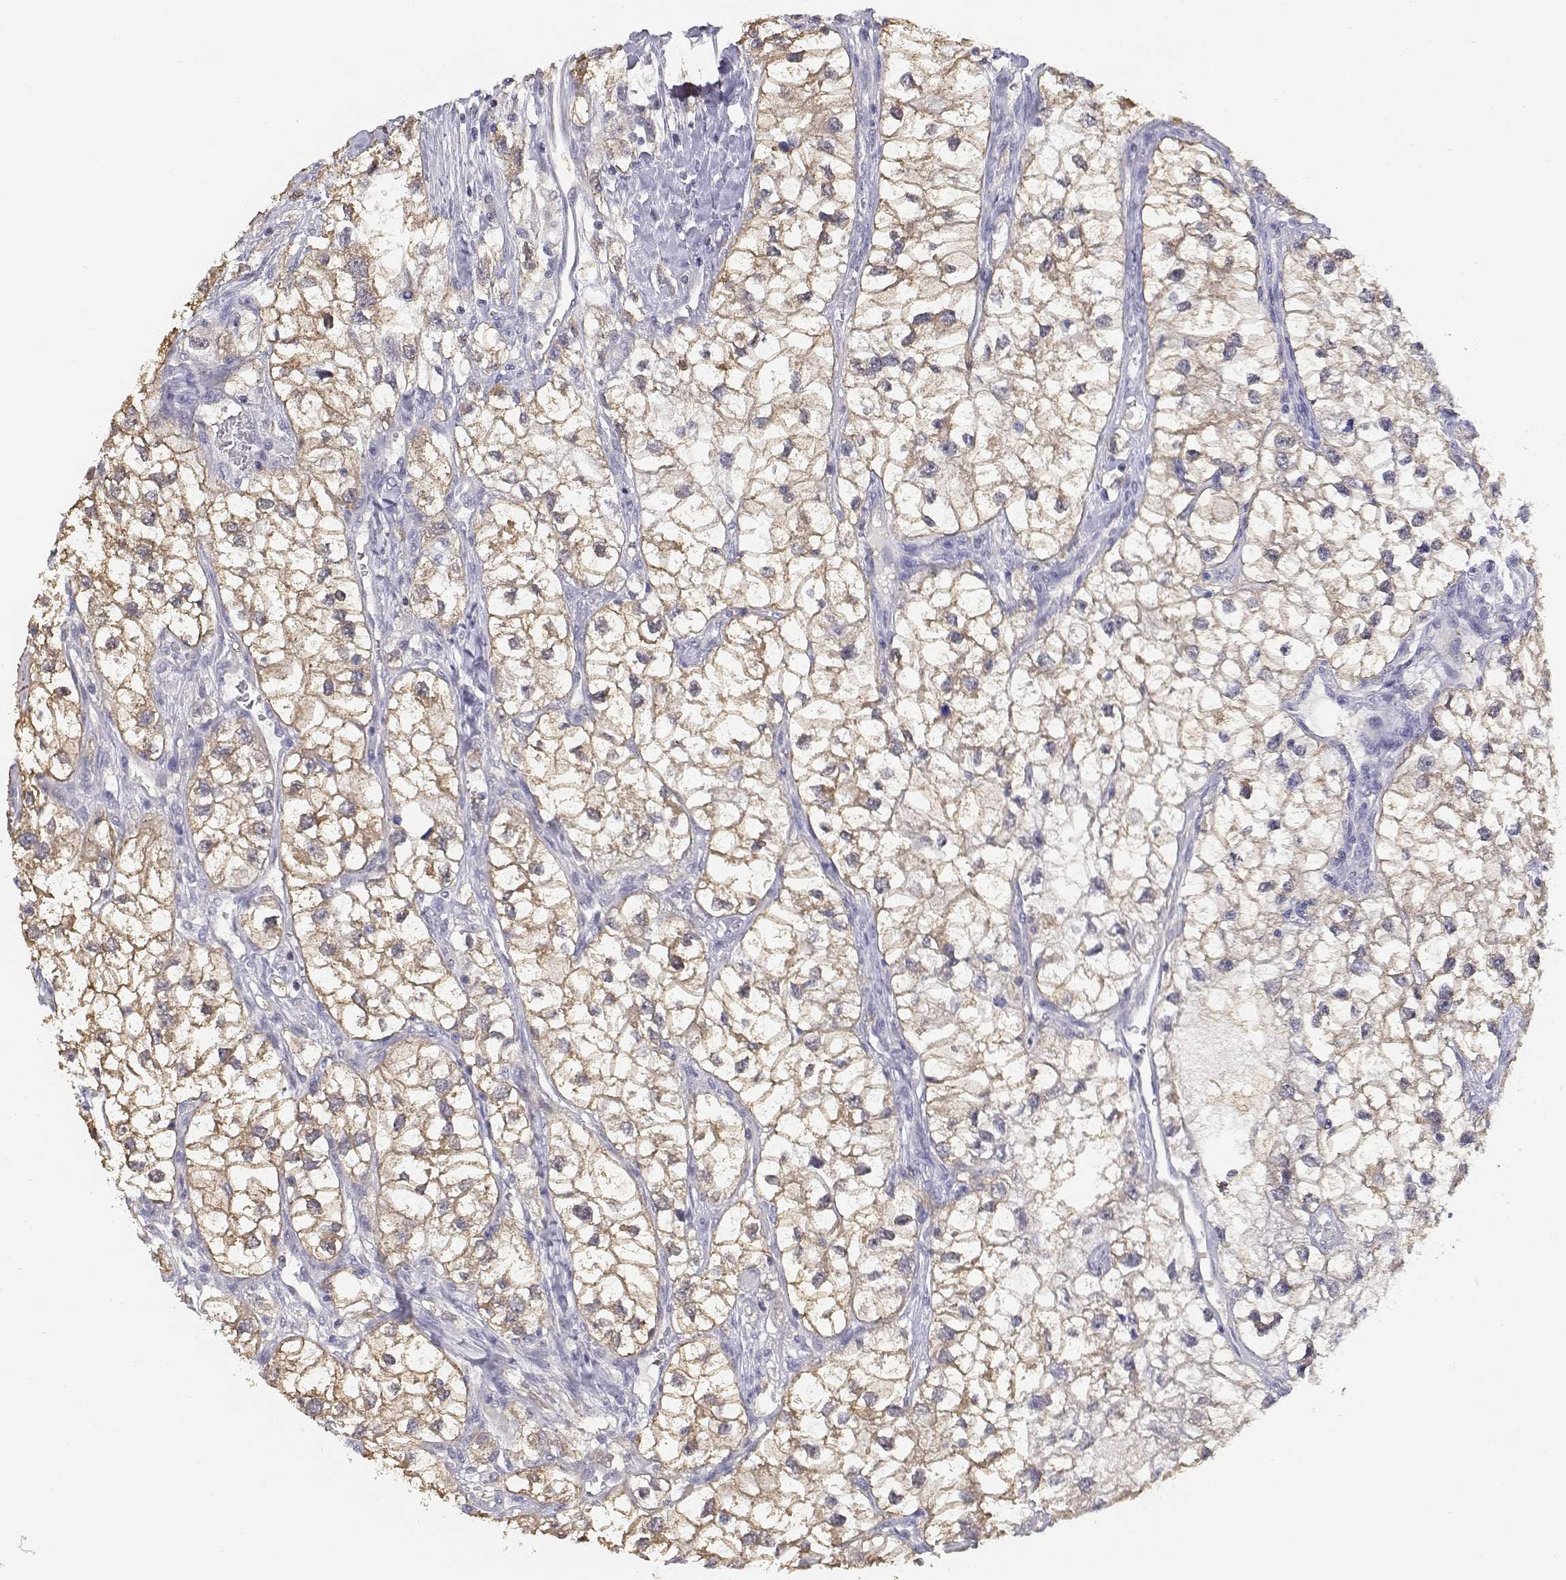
{"staining": {"intensity": "weak", "quantity": ">75%", "location": "cytoplasmic/membranous"}, "tissue": "renal cancer", "cell_type": "Tumor cells", "image_type": "cancer", "snomed": [{"axis": "morphology", "description": "Adenocarcinoma, NOS"}, {"axis": "topography", "description": "Kidney"}], "caption": "Renal cancer was stained to show a protein in brown. There is low levels of weak cytoplasmic/membranous expression in about >75% of tumor cells. The protein of interest is shown in brown color, while the nuclei are stained blue.", "gene": "ADA", "patient": {"sex": "male", "age": 59}}